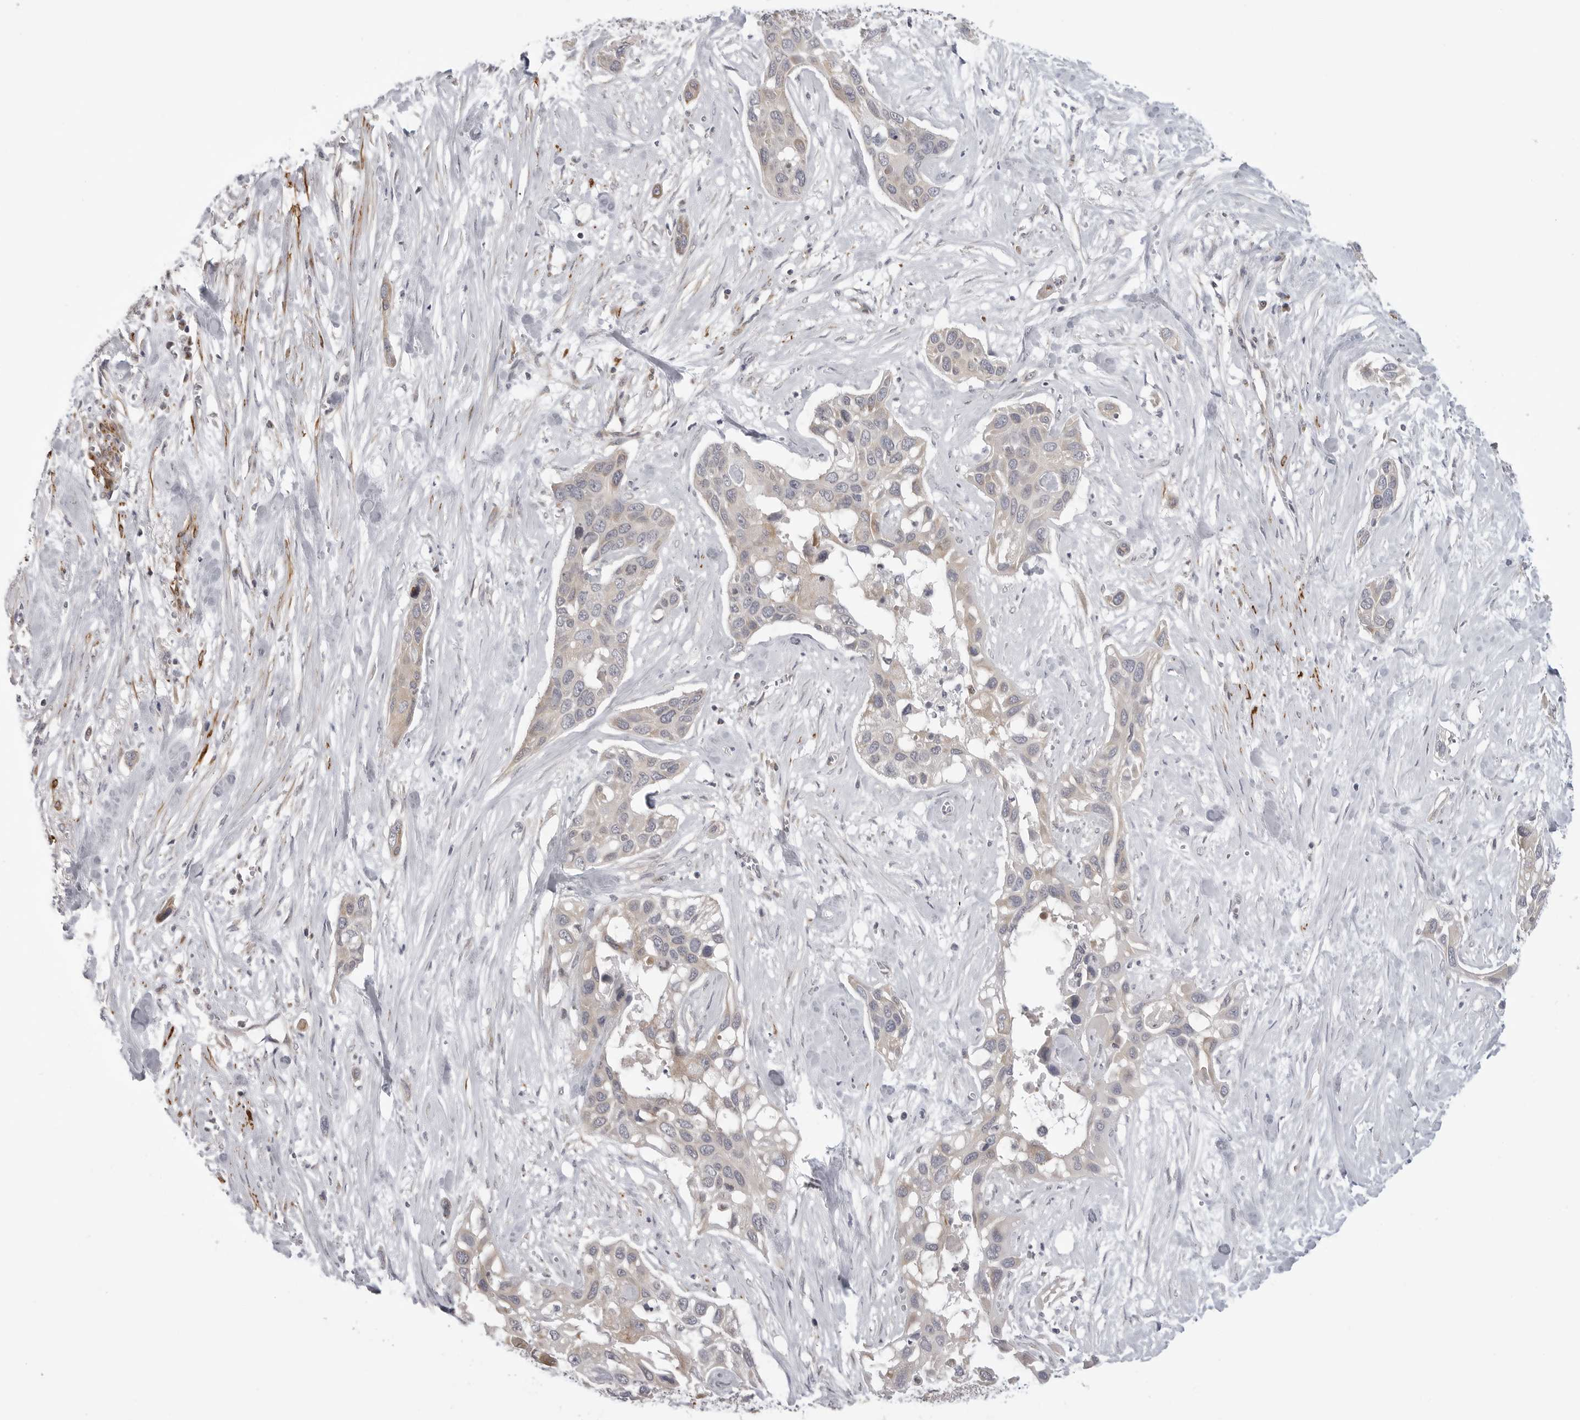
{"staining": {"intensity": "negative", "quantity": "none", "location": "none"}, "tissue": "pancreatic cancer", "cell_type": "Tumor cells", "image_type": "cancer", "snomed": [{"axis": "morphology", "description": "Adenocarcinoma, NOS"}, {"axis": "topography", "description": "Pancreas"}], "caption": "DAB (3,3'-diaminobenzidine) immunohistochemical staining of pancreatic adenocarcinoma displays no significant staining in tumor cells.", "gene": "MAP7D1", "patient": {"sex": "female", "age": 60}}